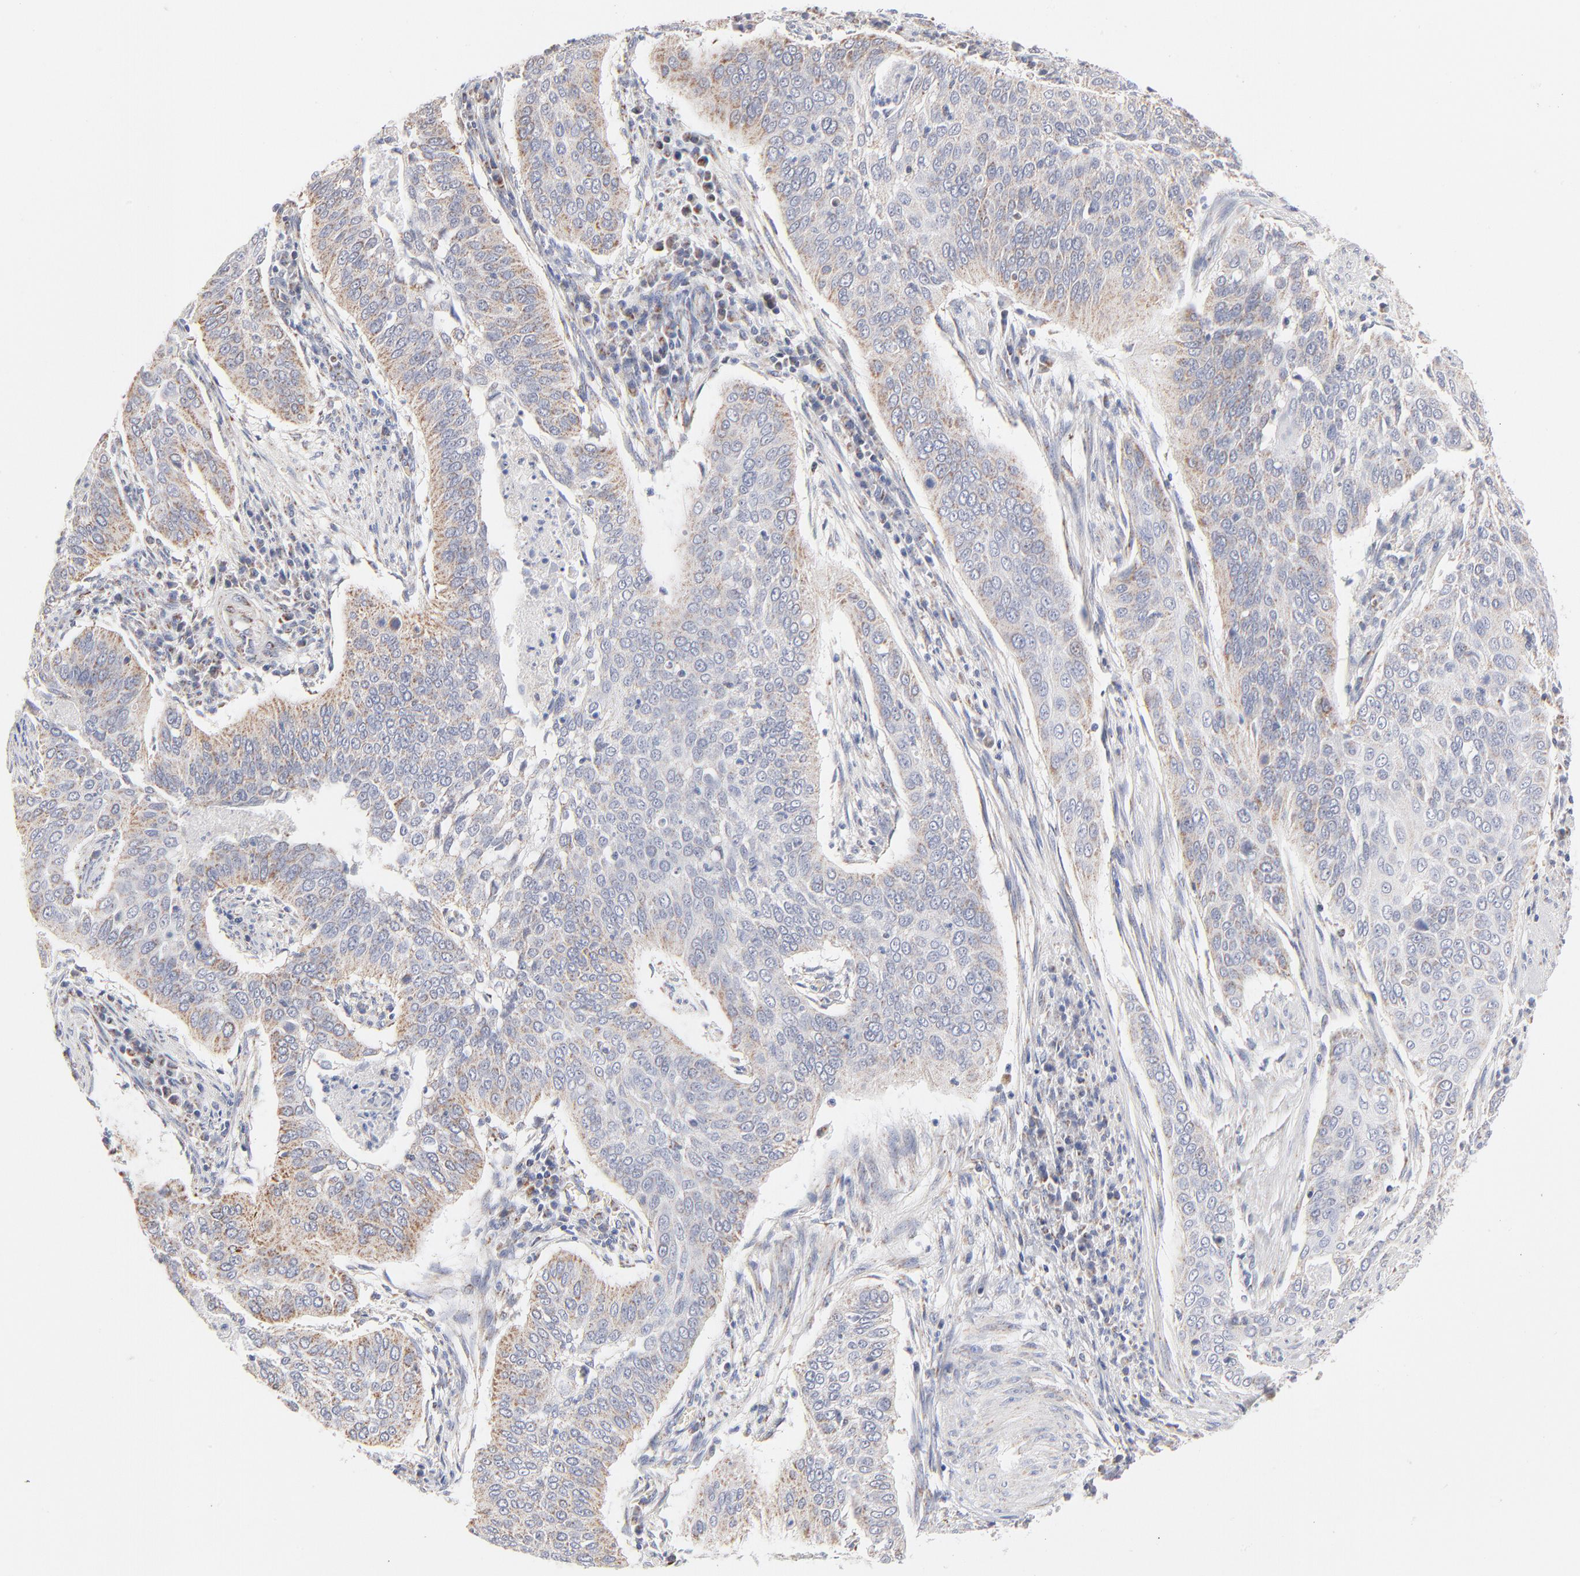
{"staining": {"intensity": "moderate", "quantity": "25%-75%", "location": "cytoplasmic/membranous"}, "tissue": "cervical cancer", "cell_type": "Tumor cells", "image_type": "cancer", "snomed": [{"axis": "morphology", "description": "Squamous cell carcinoma, NOS"}, {"axis": "topography", "description": "Cervix"}], "caption": "Human squamous cell carcinoma (cervical) stained with a protein marker exhibits moderate staining in tumor cells.", "gene": "MRPL58", "patient": {"sex": "female", "age": 39}}